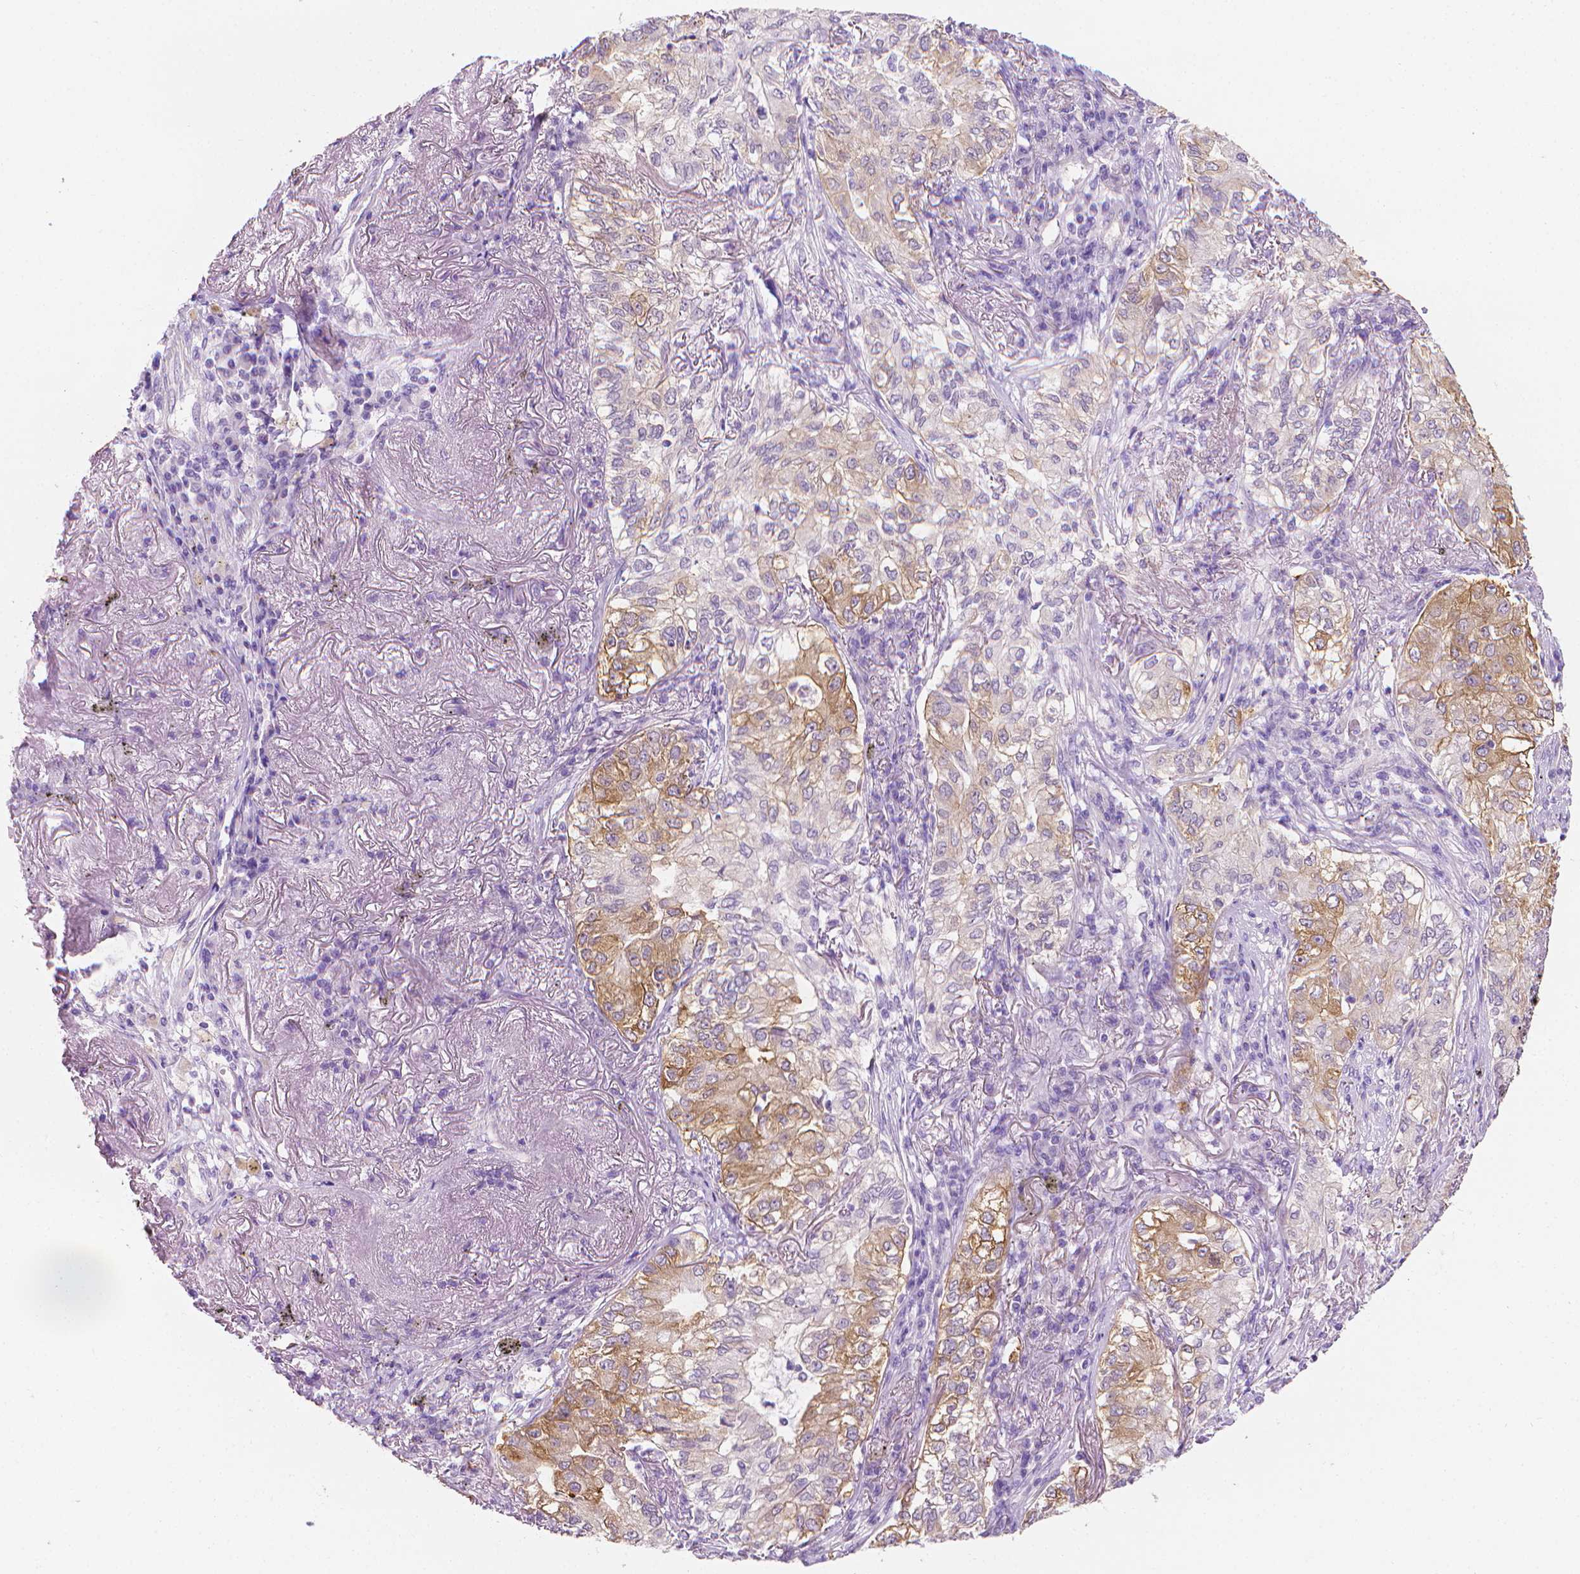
{"staining": {"intensity": "weak", "quantity": "25%-75%", "location": "cytoplasmic/membranous"}, "tissue": "lung cancer", "cell_type": "Tumor cells", "image_type": "cancer", "snomed": [{"axis": "morphology", "description": "Adenocarcinoma, NOS"}, {"axis": "topography", "description": "Lung"}], "caption": "There is low levels of weak cytoplasmic/membranous staining in tumor cells of adenocarcinoma (lung), as demonstrated by immunohistochemical staining (brown color).", "gene": "FASN", "patient": {"sex": "female", "age": 73}}